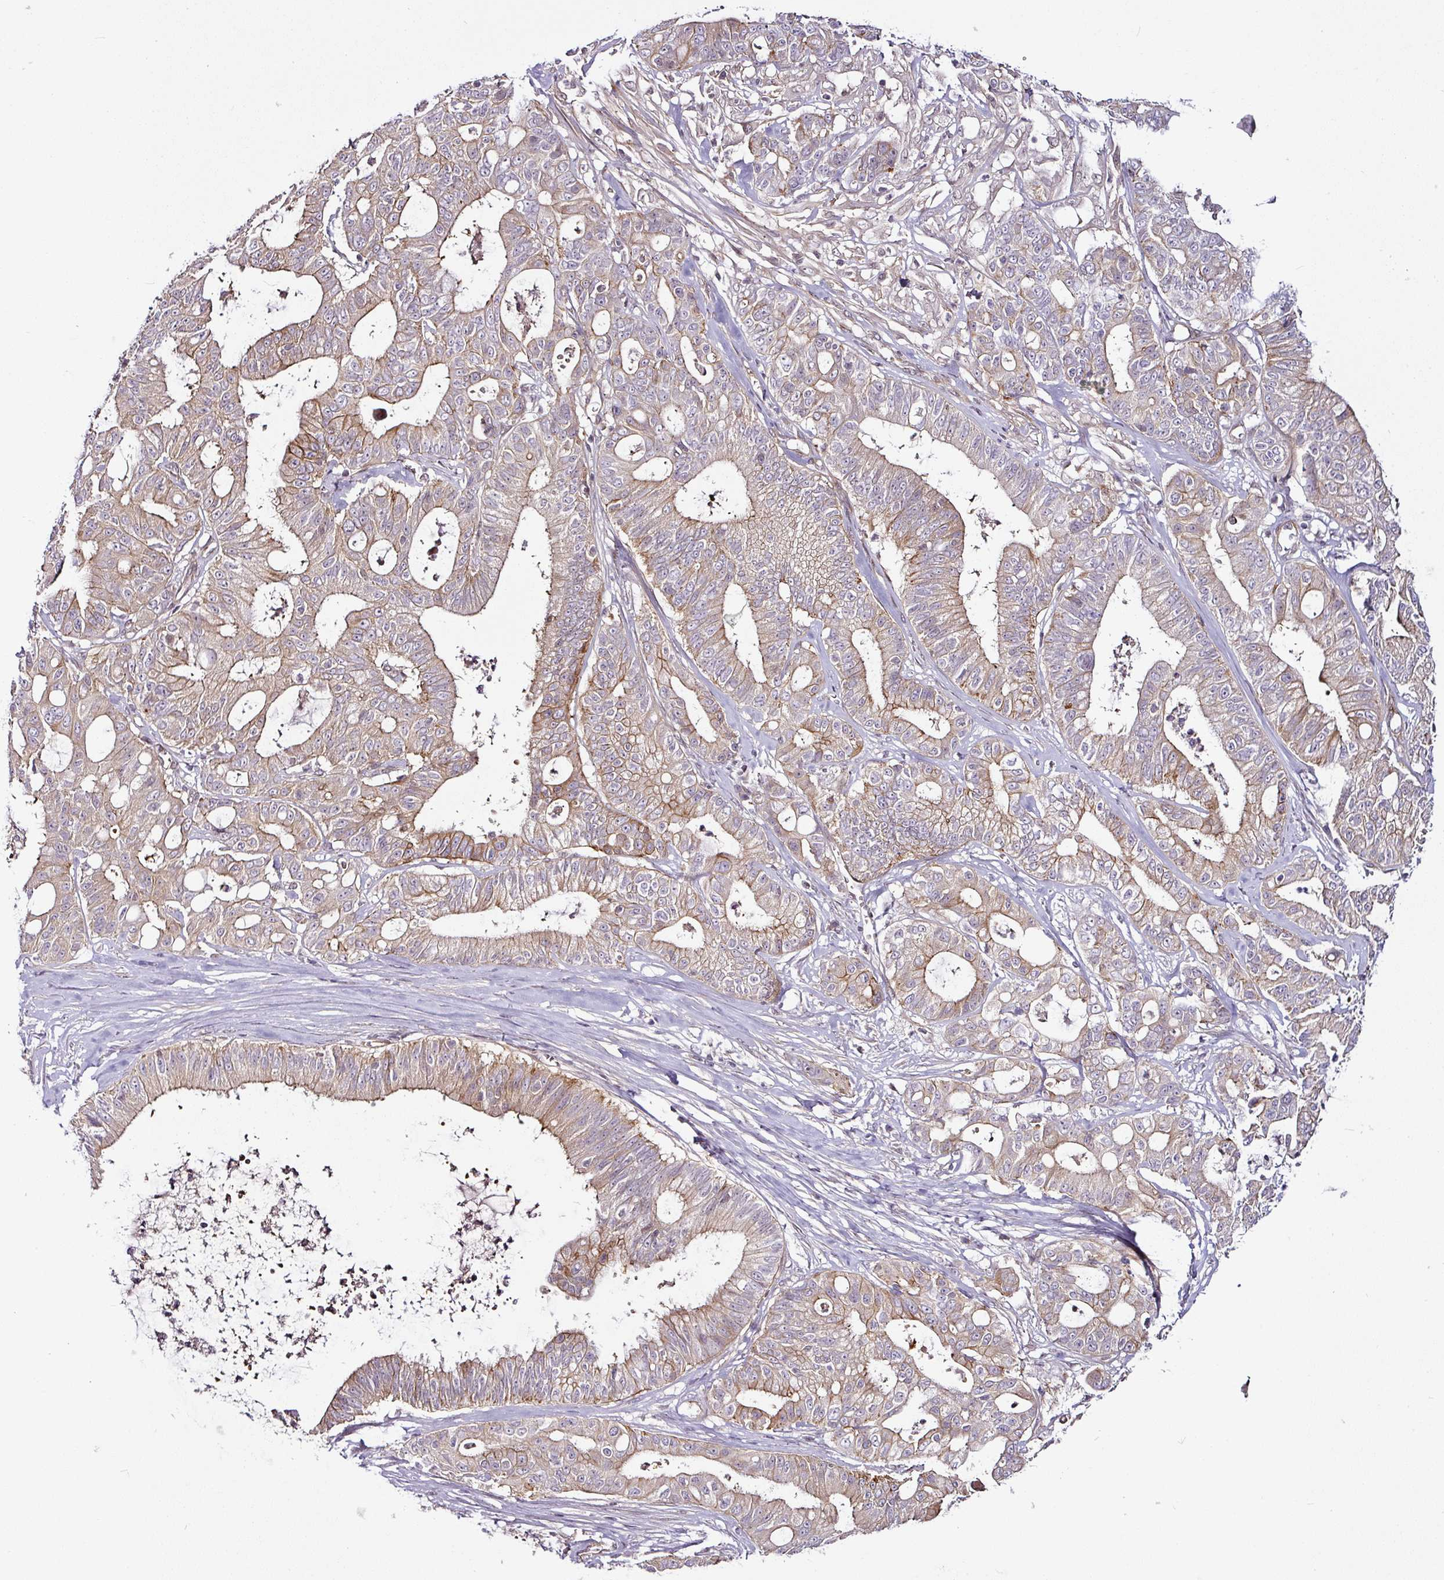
{"staining": {"intensity": "moderate", "quantity": "25%-75%", "location": "cytoplasmic/membranous"}, "tissue": "ovarian cancer", "cell_type": "Tumor cells", "image_type": "cancer", "snomed": [{"axis": "morphology", "description": "Cystadenocarcinoma, mucinous, NOS"}, {"axis": "topography", "description": "Ovary"}], "caption": "A medium amount of moderate cytoplasmic/membranous staining is appreciated in approximately 25%-75% of tumor cells in ovarian cancer (mucinous cystadenocarcinoma) tissue.", "gene": "DCAF13", "patient": {"sex": "female", "age": 70}}